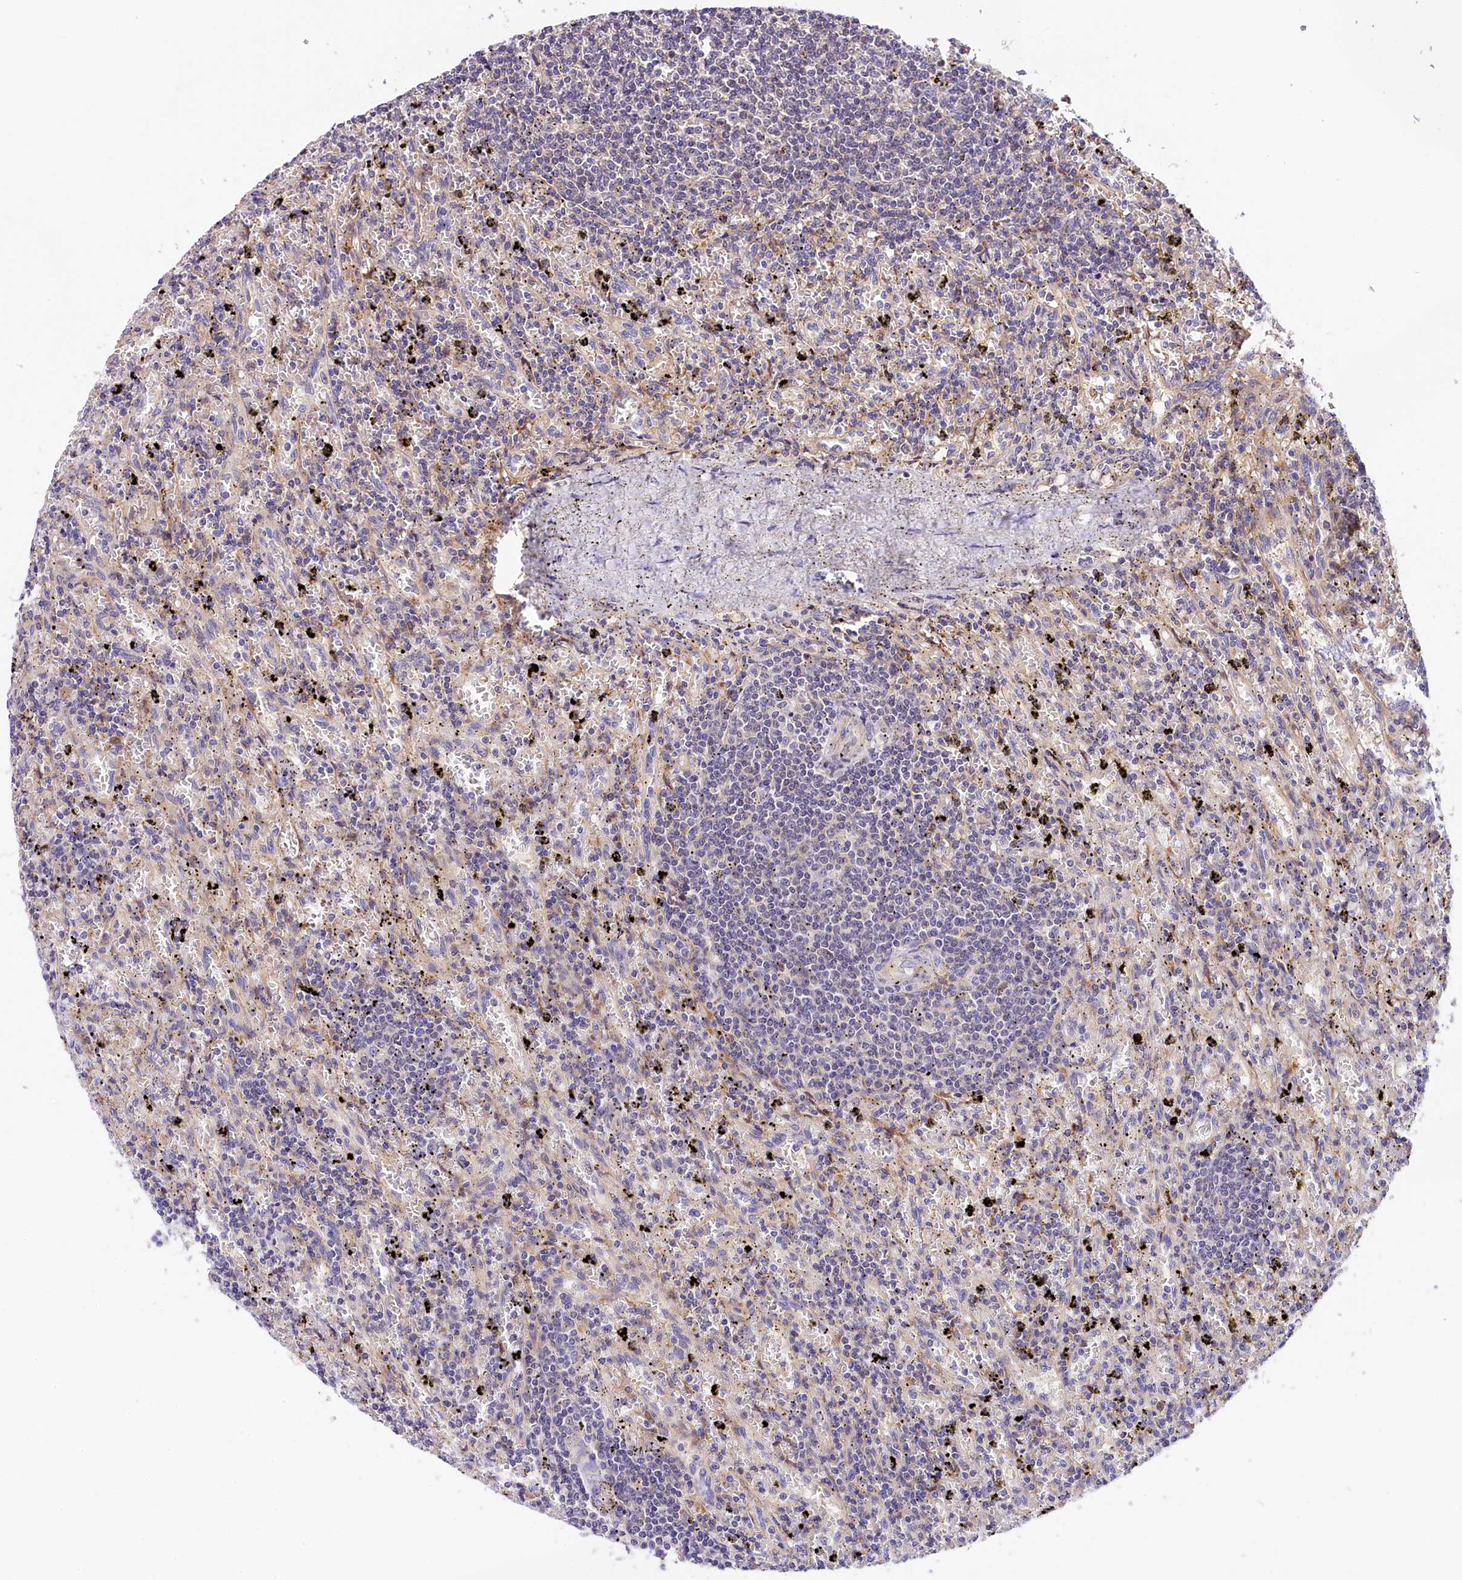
{"staining": {"intensity": "negative", "quantity": "none", "location": "none"}, "tissue": "lymphoma", "cell_type": "Tumor cells", "image_type": "cancer", "snomed": [{"axis": "morphology", "description": "Malignant lymphoma, non-Hodgkin's type, Low grade"}, {"axis": "topography", "description": "Spleen"}], "caption": "This is a image of immunohistochemistry staining of low-grade malignant lymphoma, non-Hodgkin's type, which shows no positivity in tumor cells.", "gene": "ARMC6", "patient": {"sex": "male", "age": 76}}